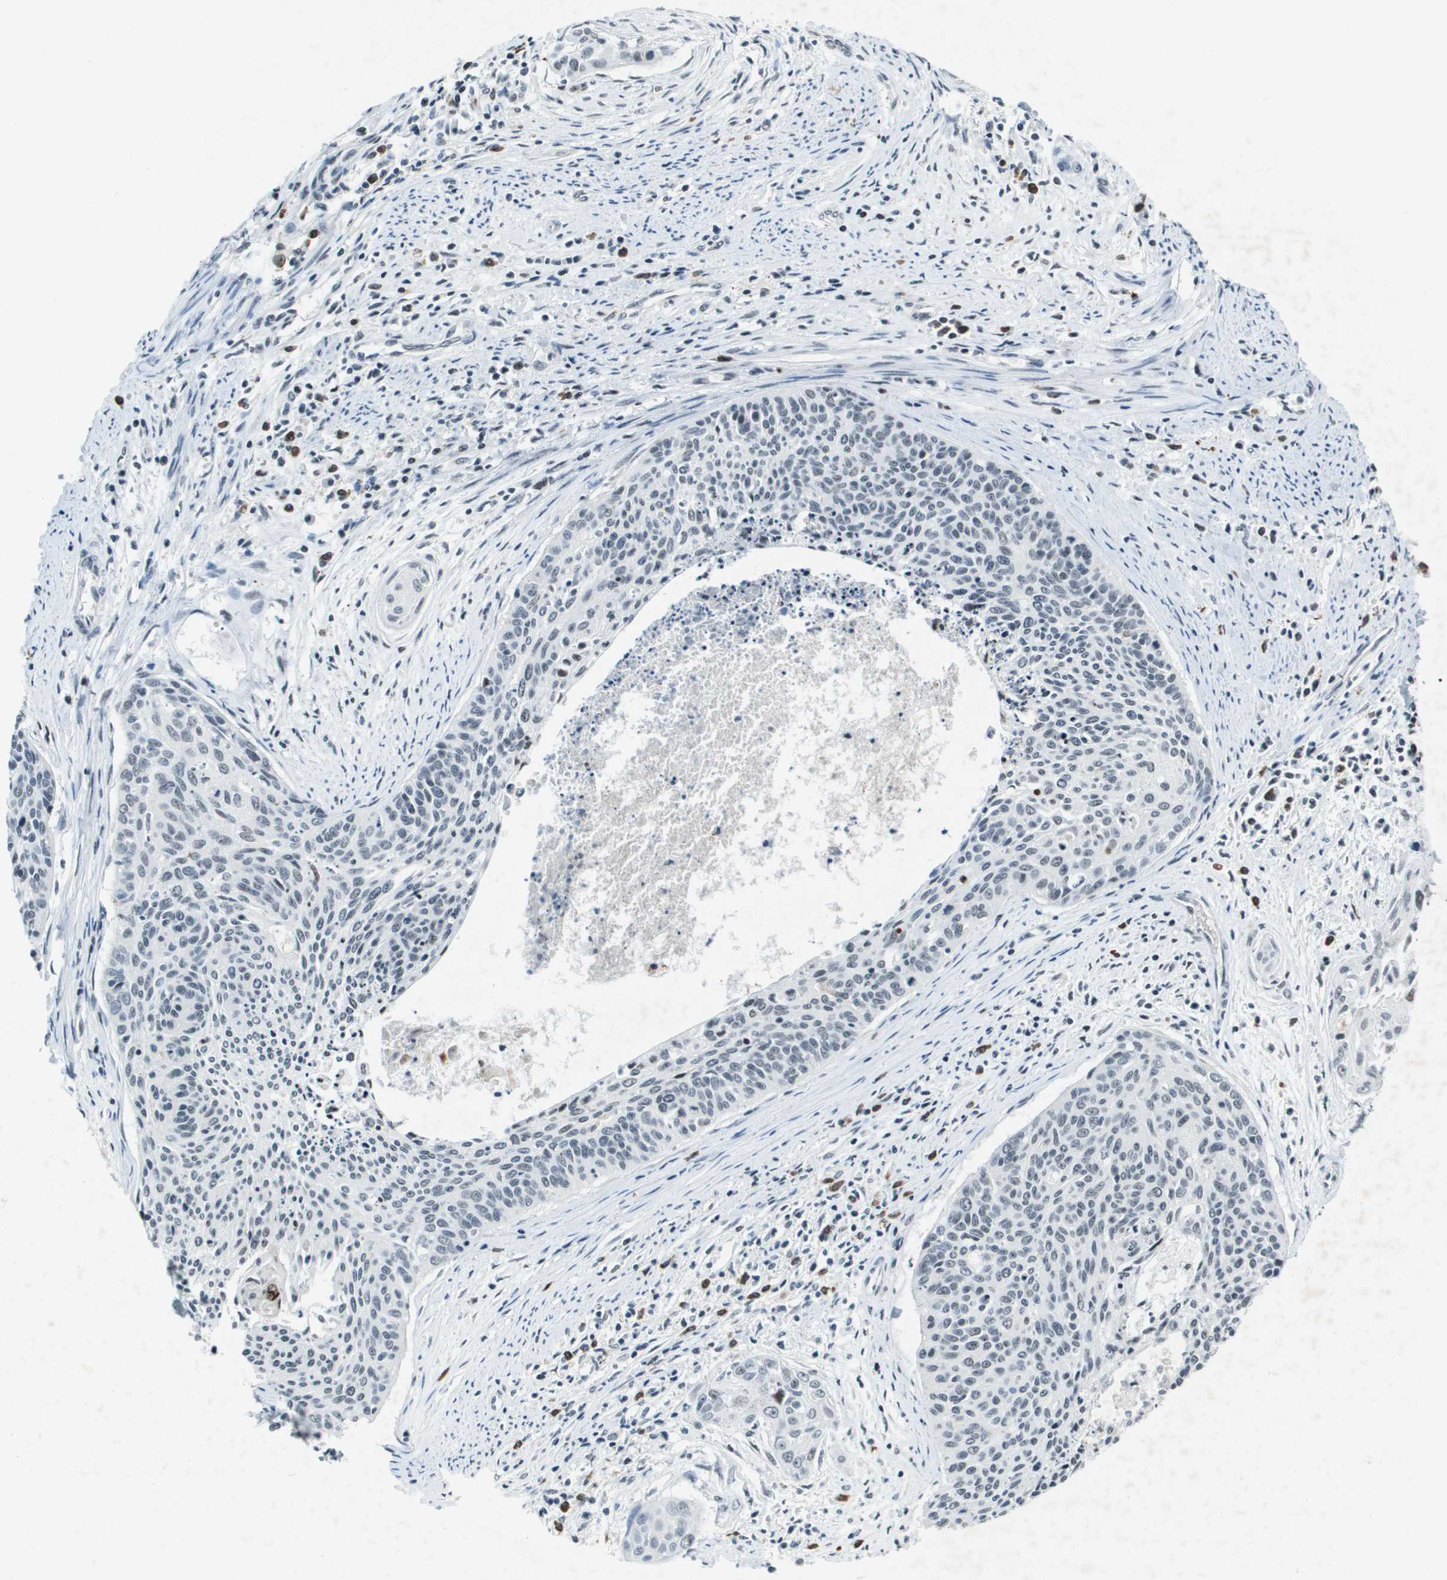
{"staining": {"intensity": "weak", "quantity": "<25%", "location": "nuclear"}, "tissue": "cervical cancer", "cell_type": "Tumor cells", "image_type": "cancer", "snomed": [{"axis": "morphology", "description": "Squamous cell carcinoma, NOS"}, {"axis": "topography", "description": "Cervix"}], "caption": "High magnification brightfield microscopy of cervical cancer (squamous cell carcinoma) stained with DAB (3,3'-diaminobenzidine) (brown) and counterstained with hematoxylin (blue): tumor cells show no significant expression.", "gene": "EP400", "patient": {"sex": "female", "age": 55}}